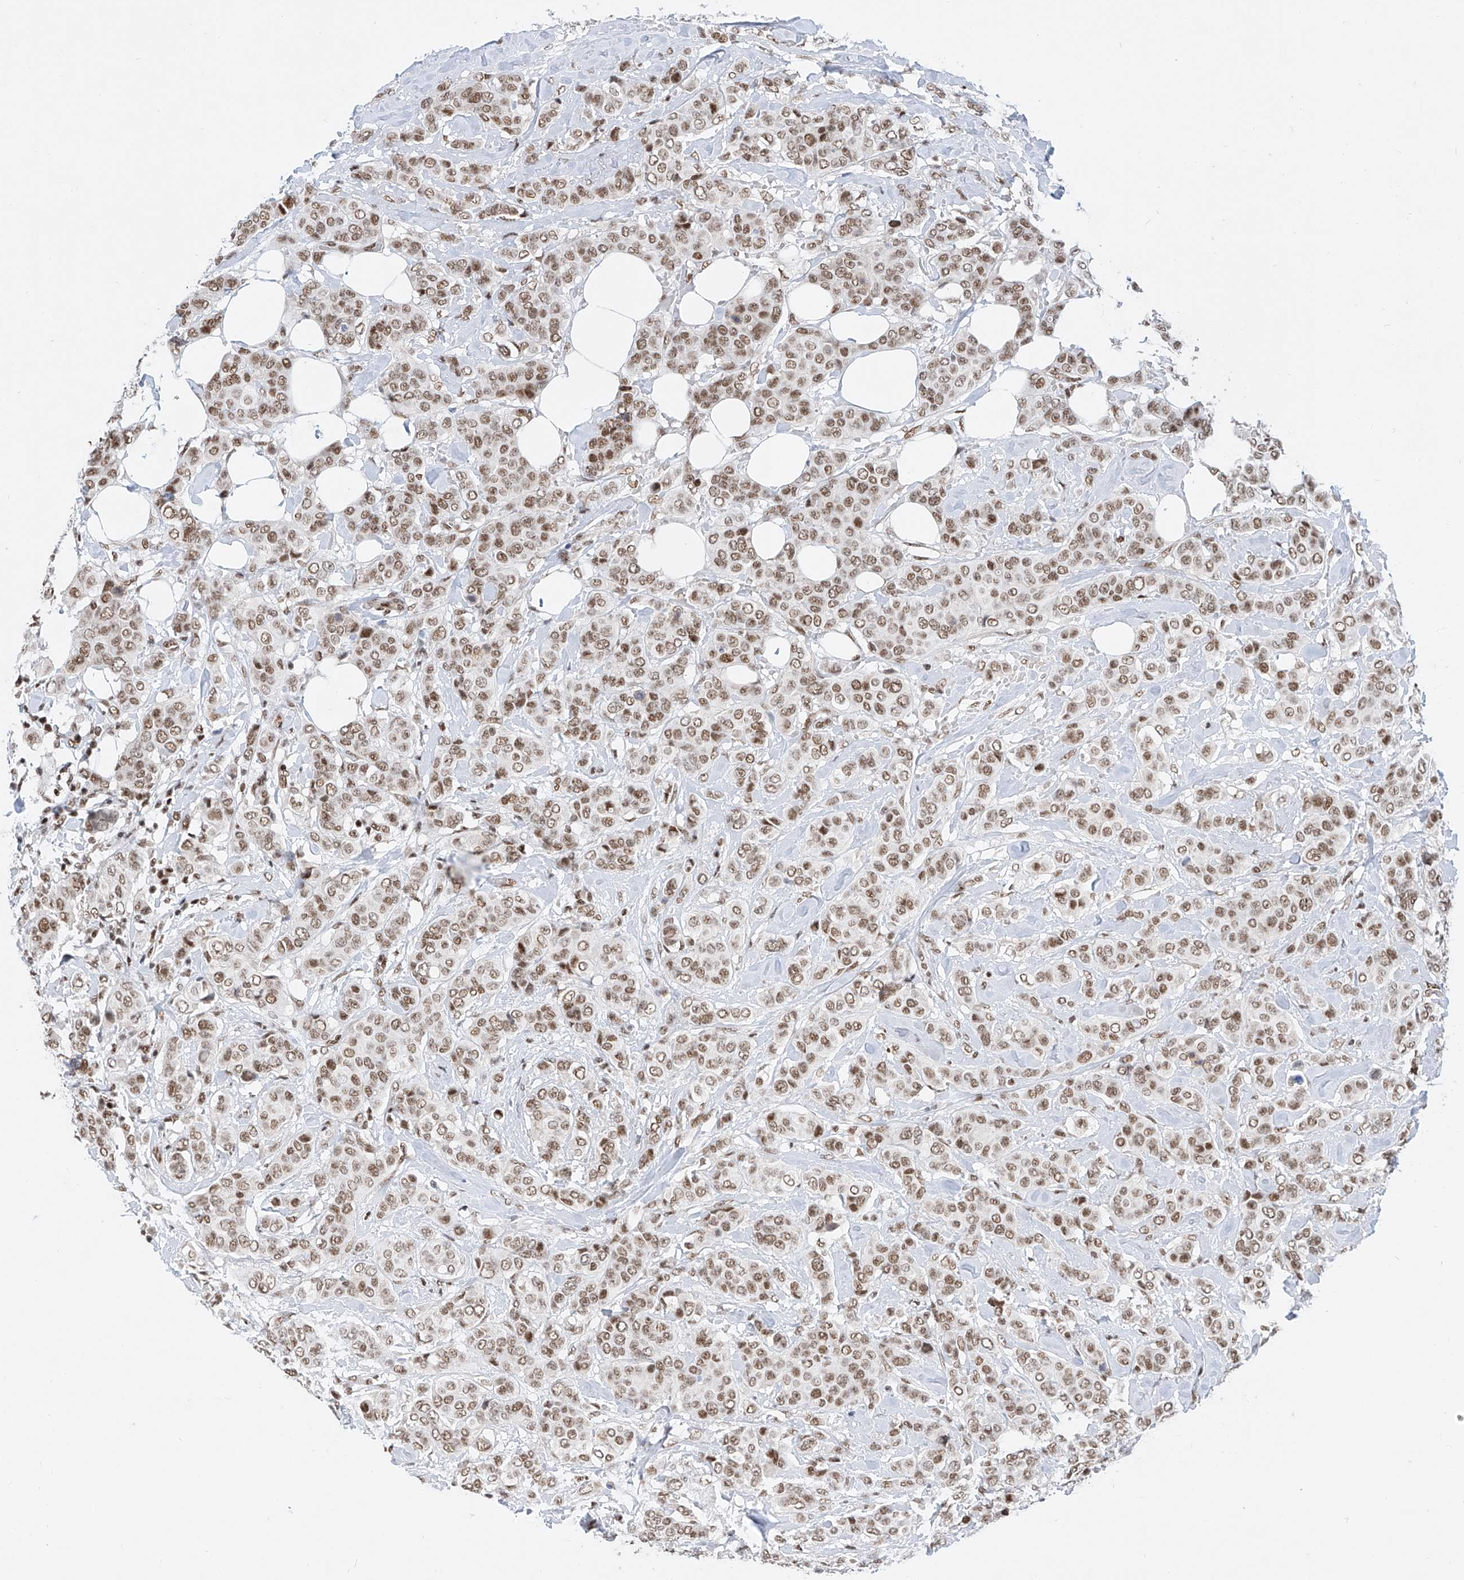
{"staining": {"intensity": "moderate", "quantity": ">75%", "location": "nuclear"}, "tissue": "breast cancer", "cell_type": "Tumor cells", "image_type": "cancer", "snomed": [{"axis": "morphology", "description": "Lobular carcinoma"}, {"axis": "topography", "description": "Breast"}], "caption": "Tumor cells demonstrate medium levels of moderate nuclear staining in about >75% of cells in breast lobular carcinoma.", "gene": "TAF4", "patient": {"sex": "female", "age": 51}}